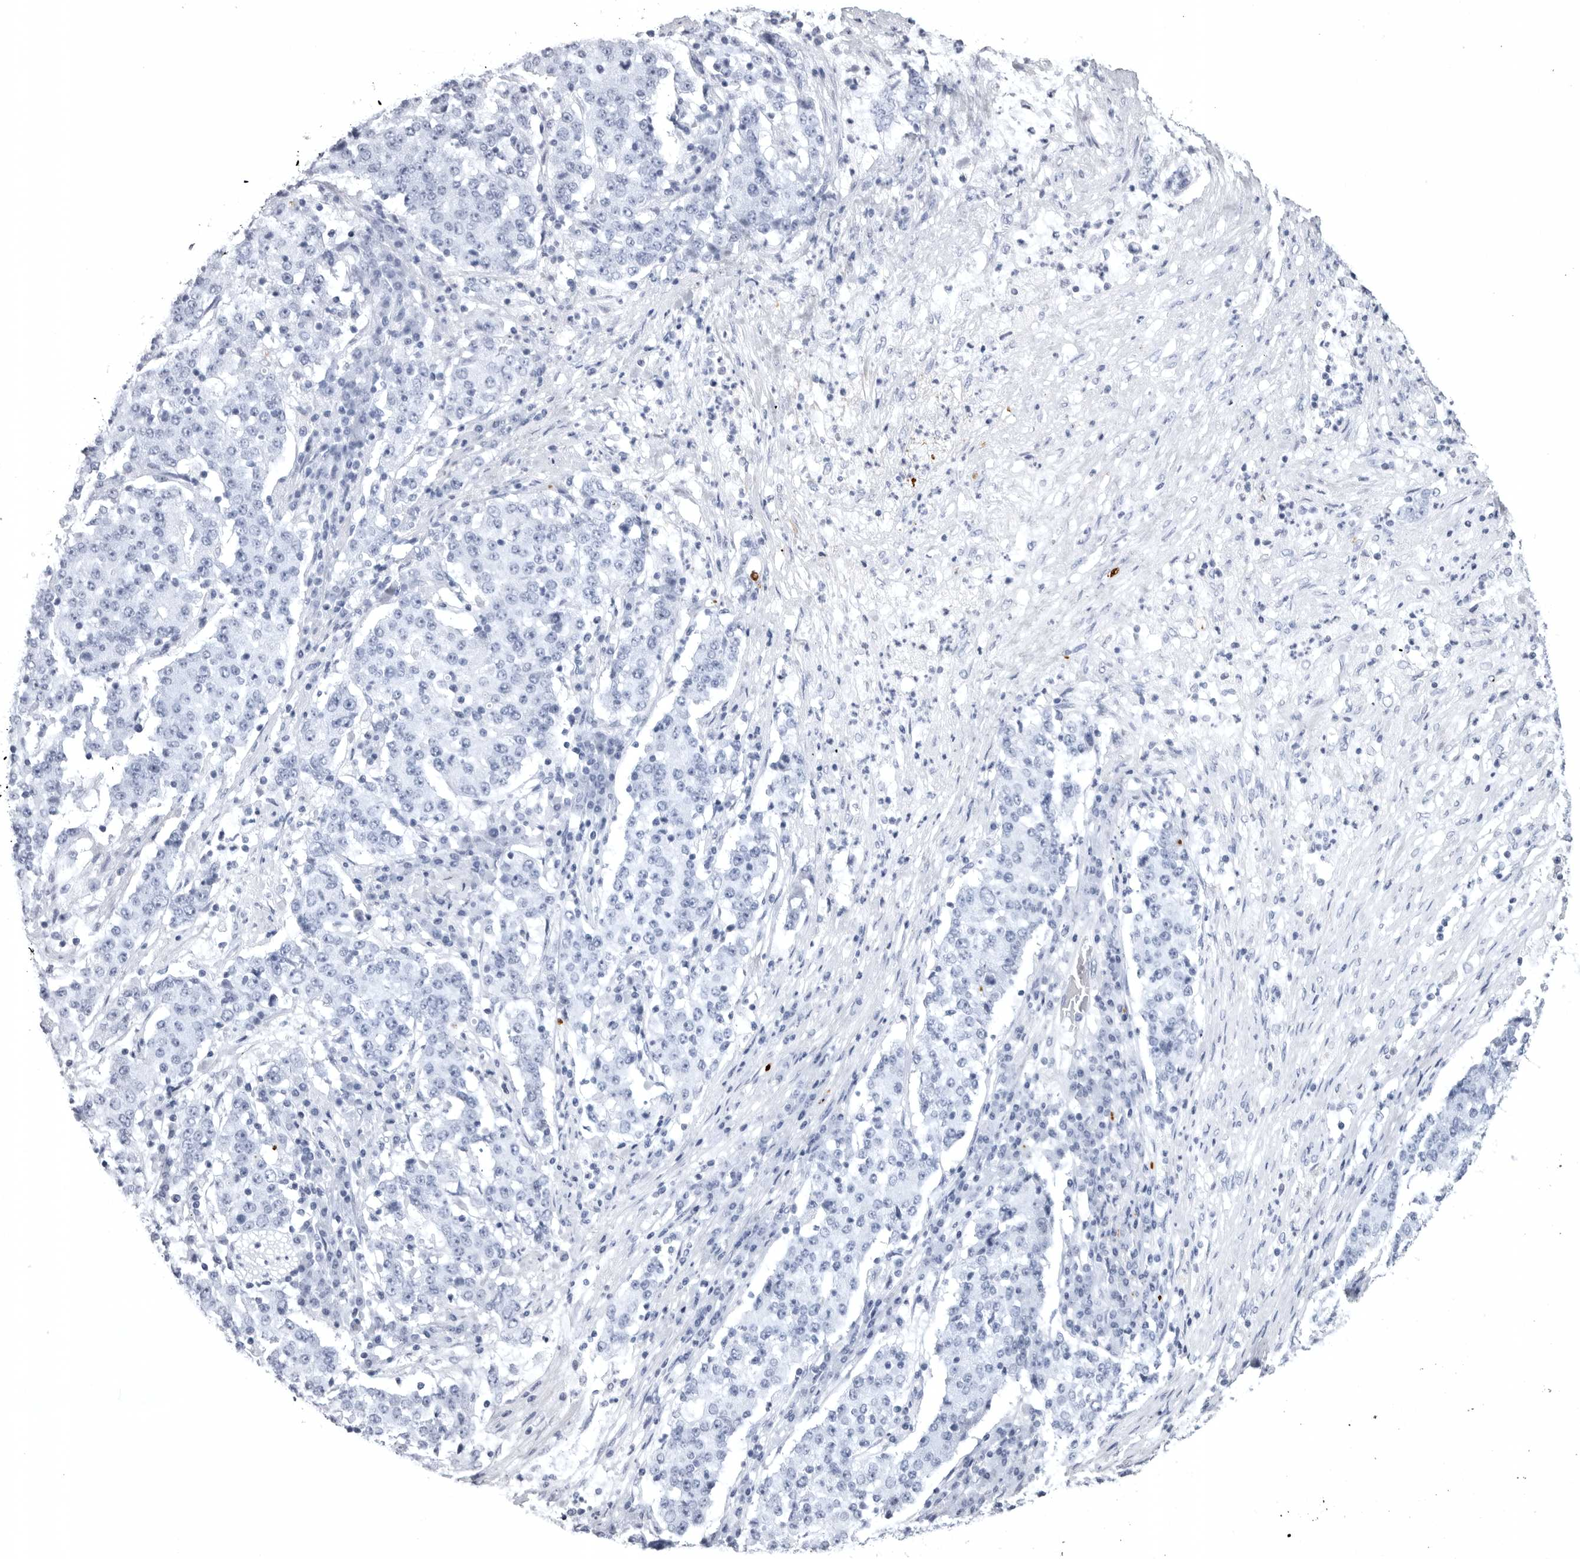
{"staining": {"intensity": "negative", "quantity": "none", "location": "none"}, "tissue": "stomach cancer", "cell_type": "Tumor cells", "image_type": "cancer", "snomed": [{"axis": "morphology", "description": "Adenocarcinoma, NOS"}, {"axis": "topography", "description": "Stomach"}], "caption": "The micrograph reveals no significant positivity in tumor cells of adenocarcinoma (stomach).", "gene": "COL26A1", "patient": {"sex": "male", "age": 59}}